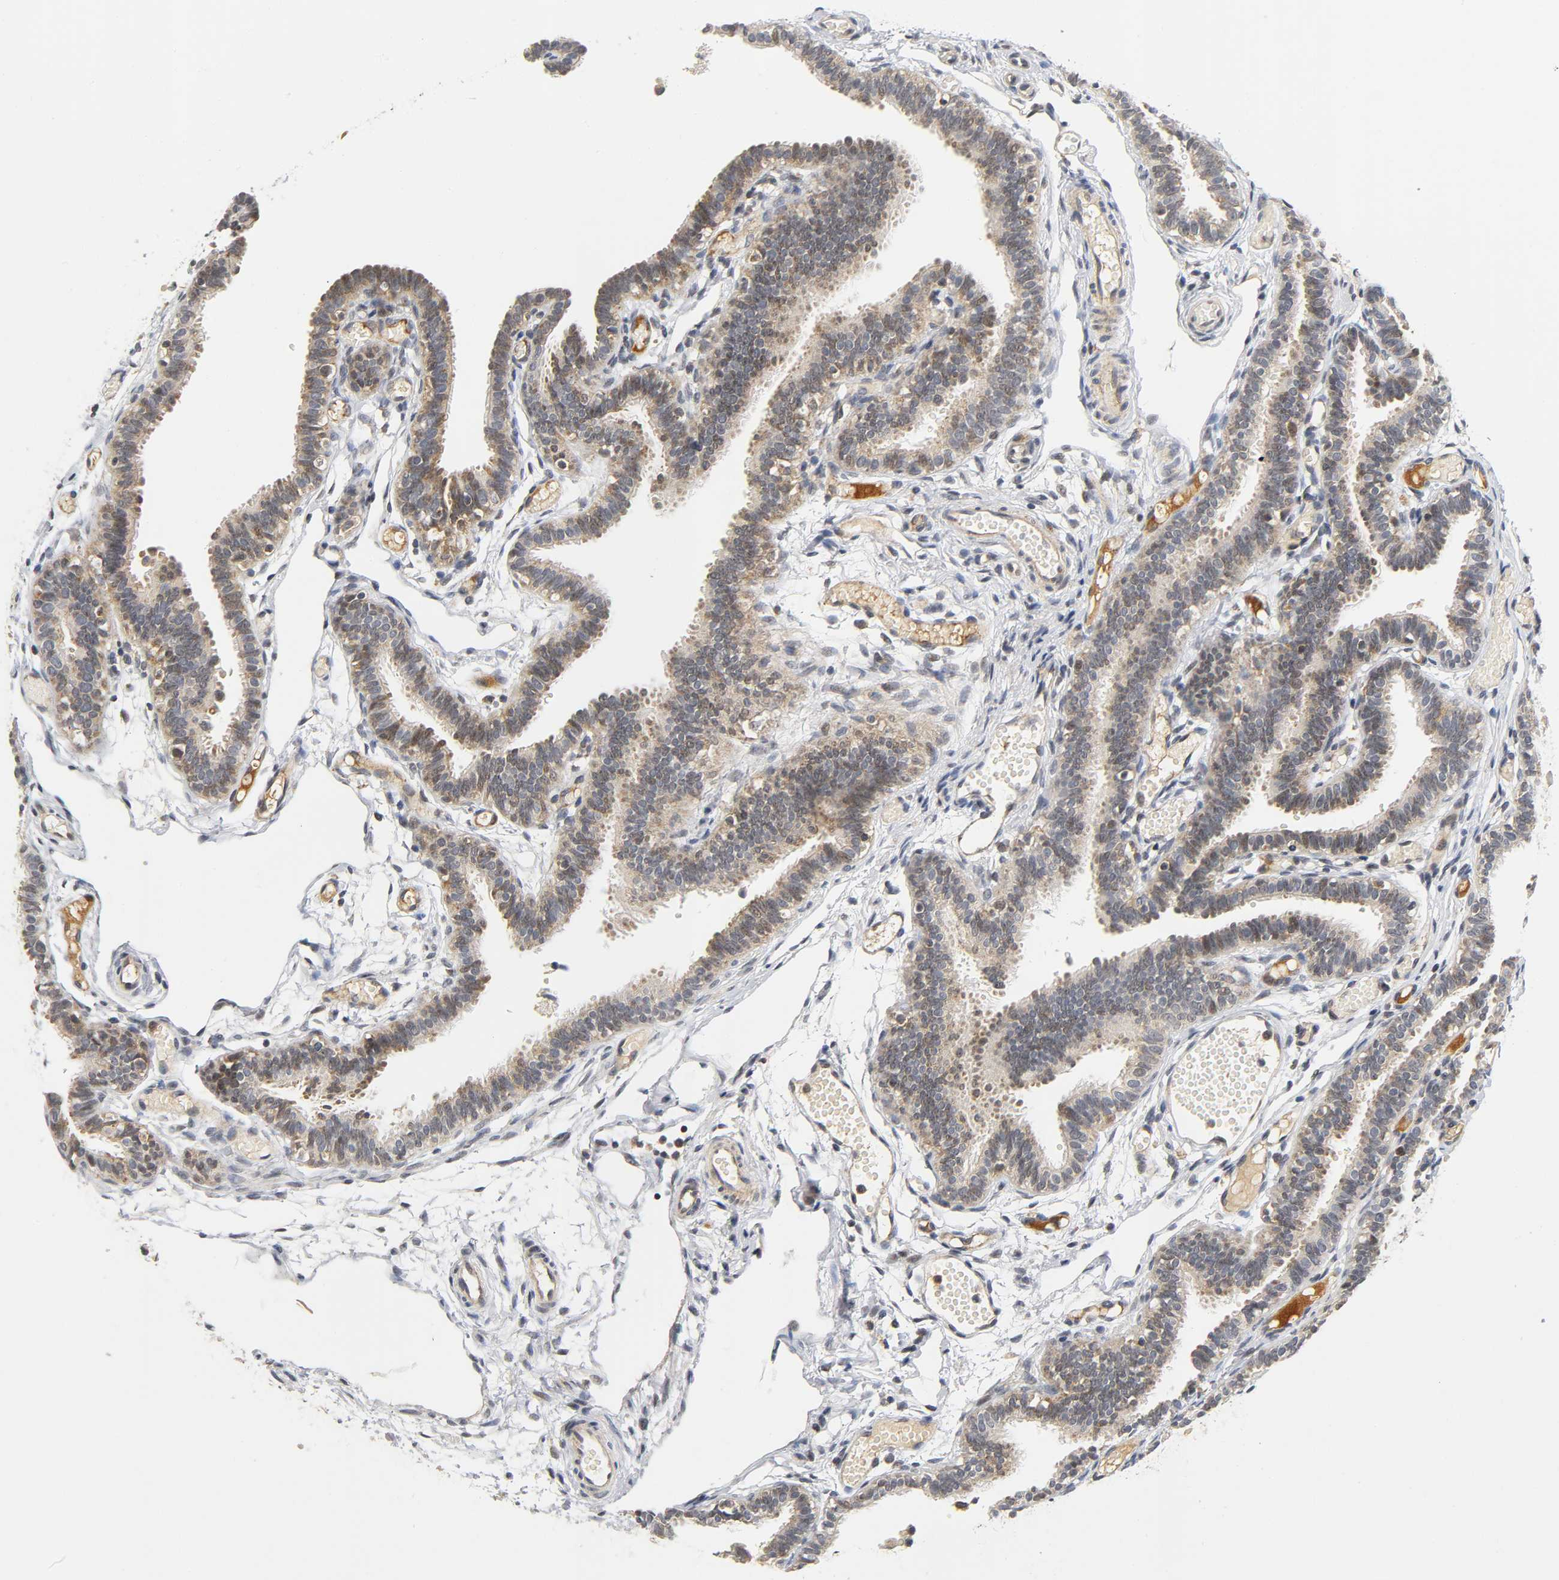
{"staining": {"intensity": "weak", "quantity": ">75%", "location": "cytoplasmic/membranous"}, "tissue": "fallopian tube", "cell_type": "Glandular cells", "image_type": "normal", "snomed": [{"axis": "morphology", "description": "Normal tissue, NOS"}, {"axis": "topography", "description": "Fallopian tube"}], "caption": "Immunohistochemical staining of unremarkable fallopian tube reveals low levels of weak cytoplasmic/membranous expression in about >75% of glandular cells.", "gene": "NRP1", "patient": {"sex": "female", "age": 29}}